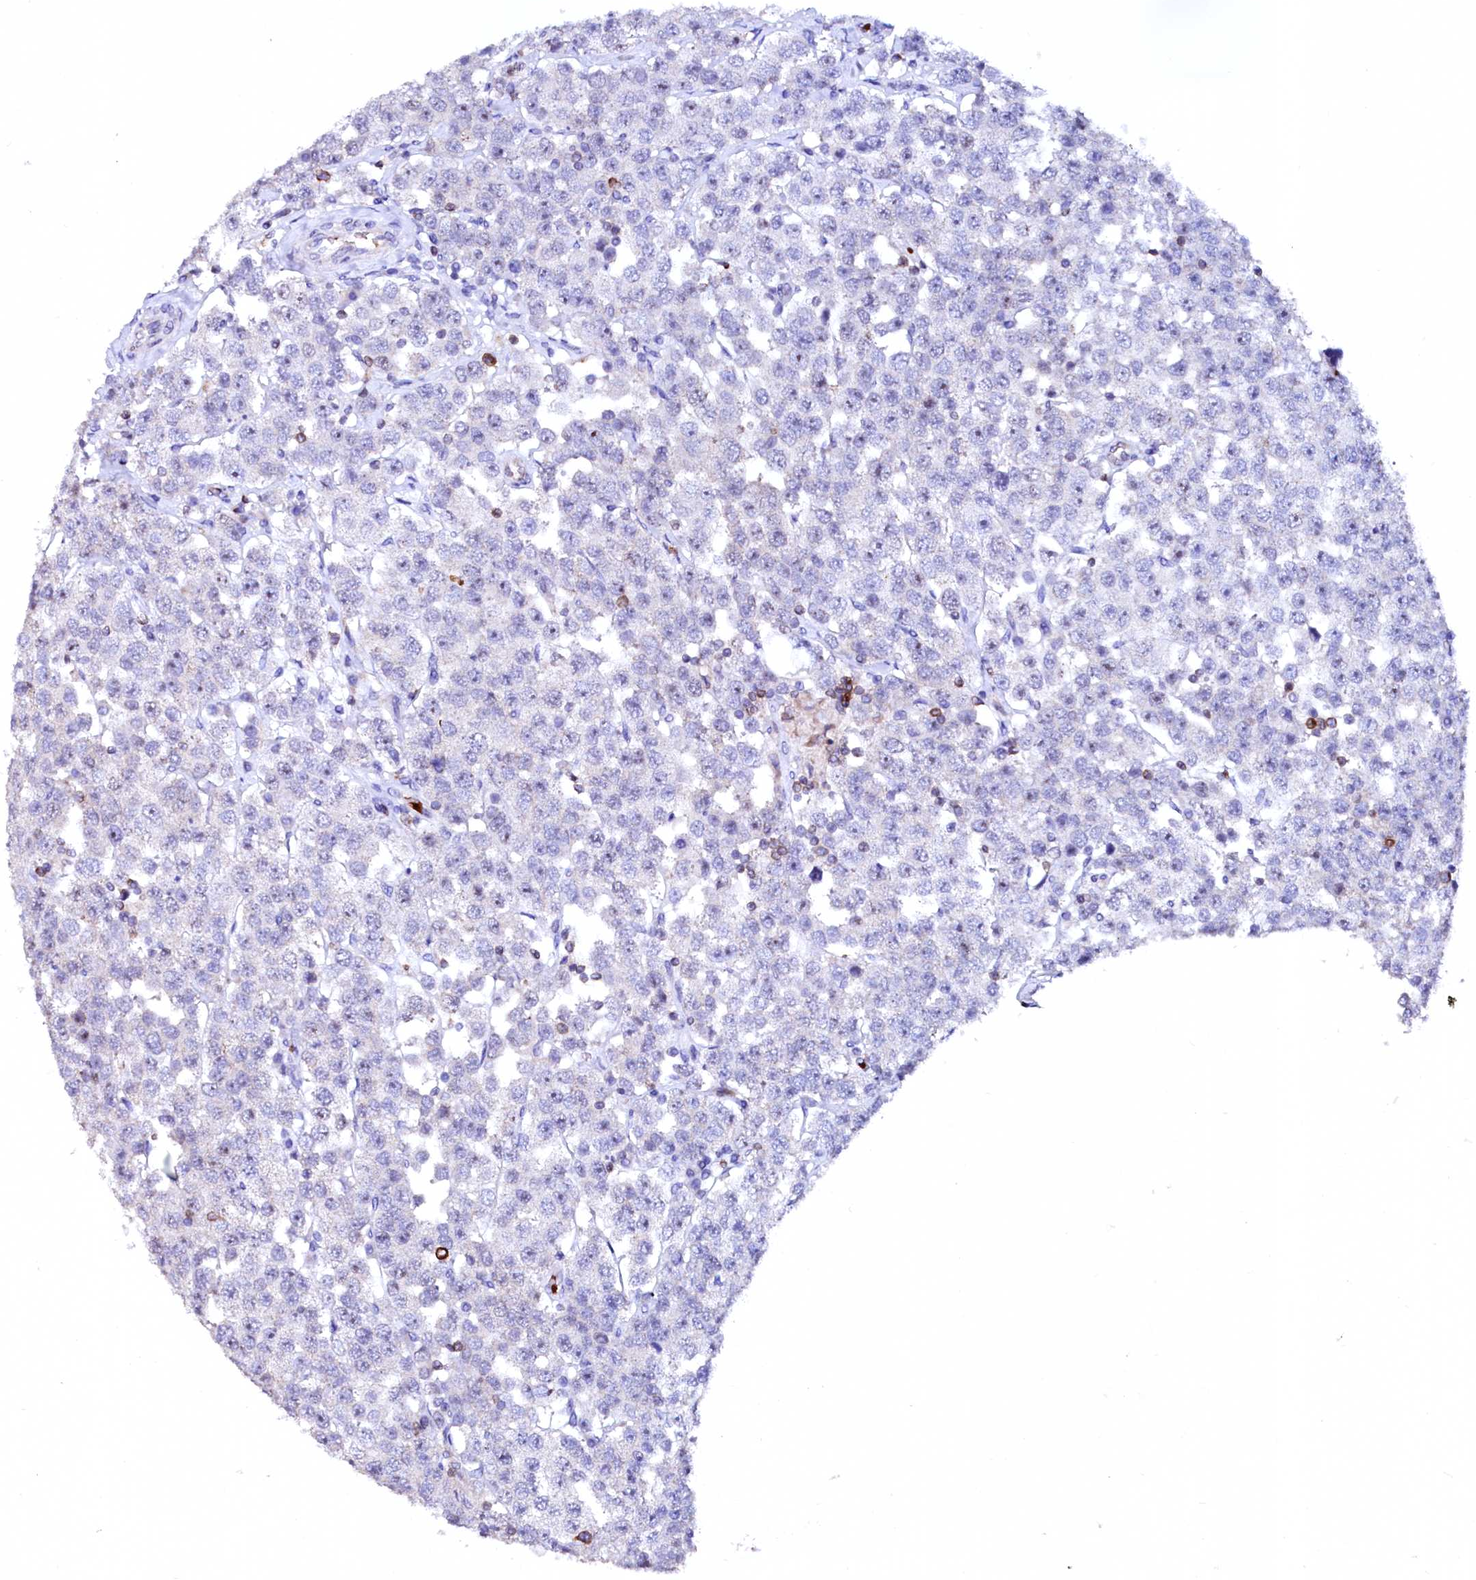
{"staining": {"intensity": "negative", "quantity": "none", "location": "none"}, "tissue": "testis cancer", "cell_type": "Tumor cells", "image_type": "cancer", "snomed": [{"axis": "morphology", "description": "Seminoma, NOS"}, {"axis": "topography", "description": "Testis"}], "caption": "Immunohistochemistry (IHC) image of human testis cancer (seminoma) stained for a protein (brown), which reveals no expression in tumor cells.", "gene": "RAB27A", "patient": {"sex": "male", "age": 28}}